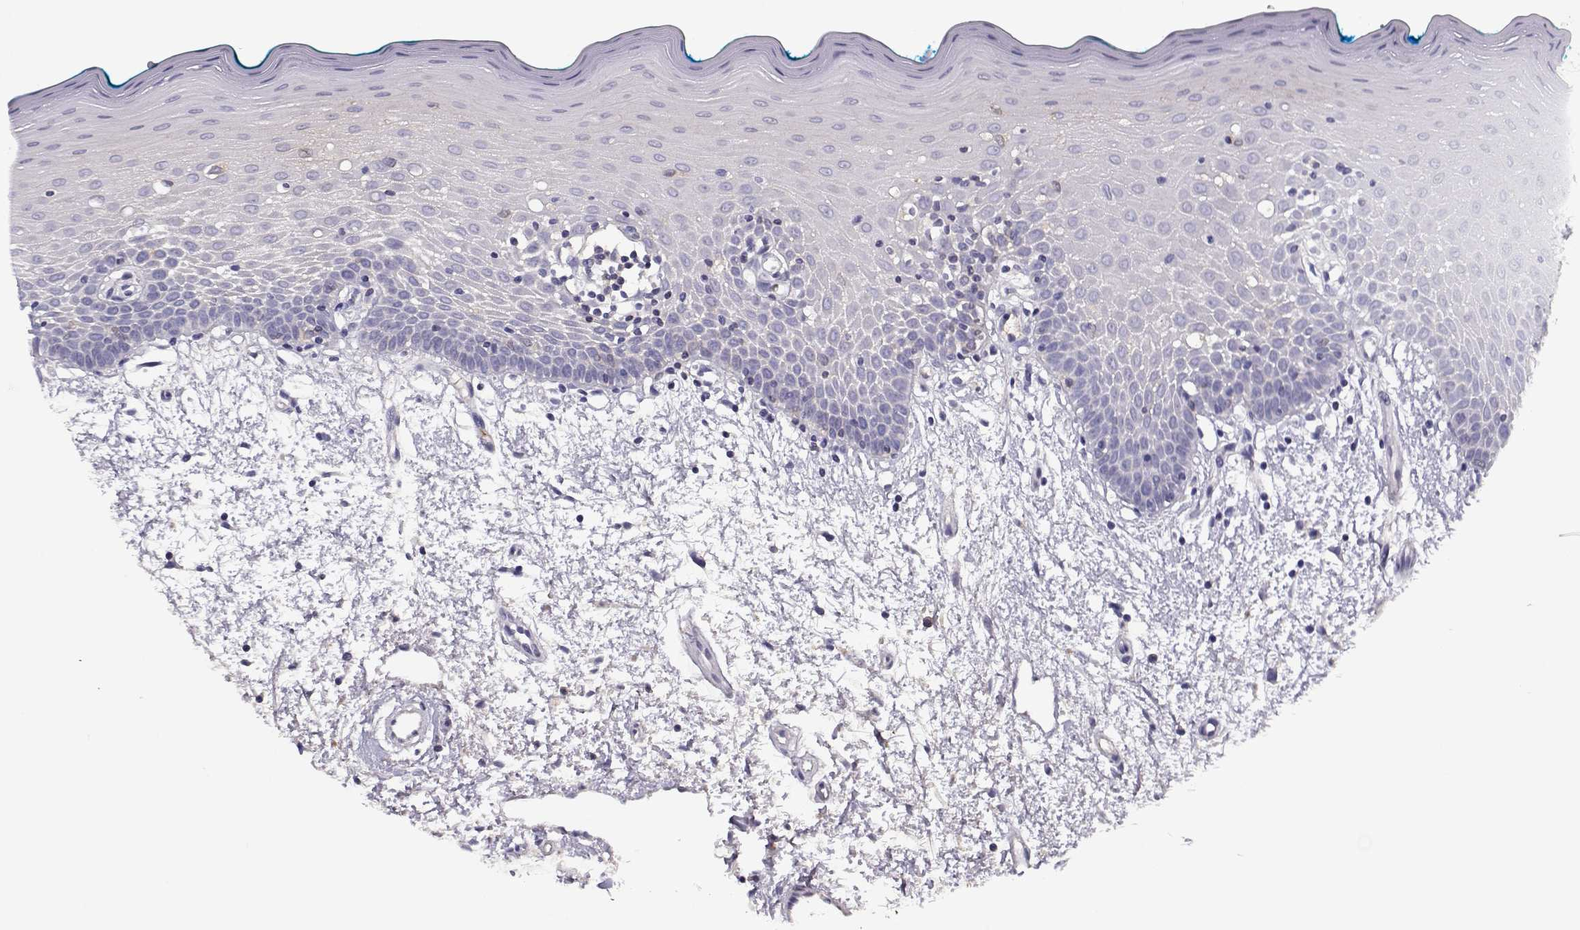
{"staining": {"intensity": "negative", "quantity": "none", "location": "none"}, "tissue": "oral mucosa", "cell_type": "Squamous epithelial cells", "image_type": "normal", "snomed": [{"axis": "morphology", "description": "Normal tissue, NOS"}, {"axis": "morphology", "description": "Squamous cell carcinoma, NOS"}, {"axis": "topography", "description": "Oral tissue"}, {"axis": "topography", "description": "Head-Neck"}], "caption": "Protein analysis of normal oral mucosa shows no significant positivity in squamous epithelial cells. Brightfield microscopy of immunohistochemistry stained with DAB (brown) and hematoxylin (blue), captured at high magnification.", "gene": "SLCO6A1", "patient": {"sex": "female", "age": 75}}